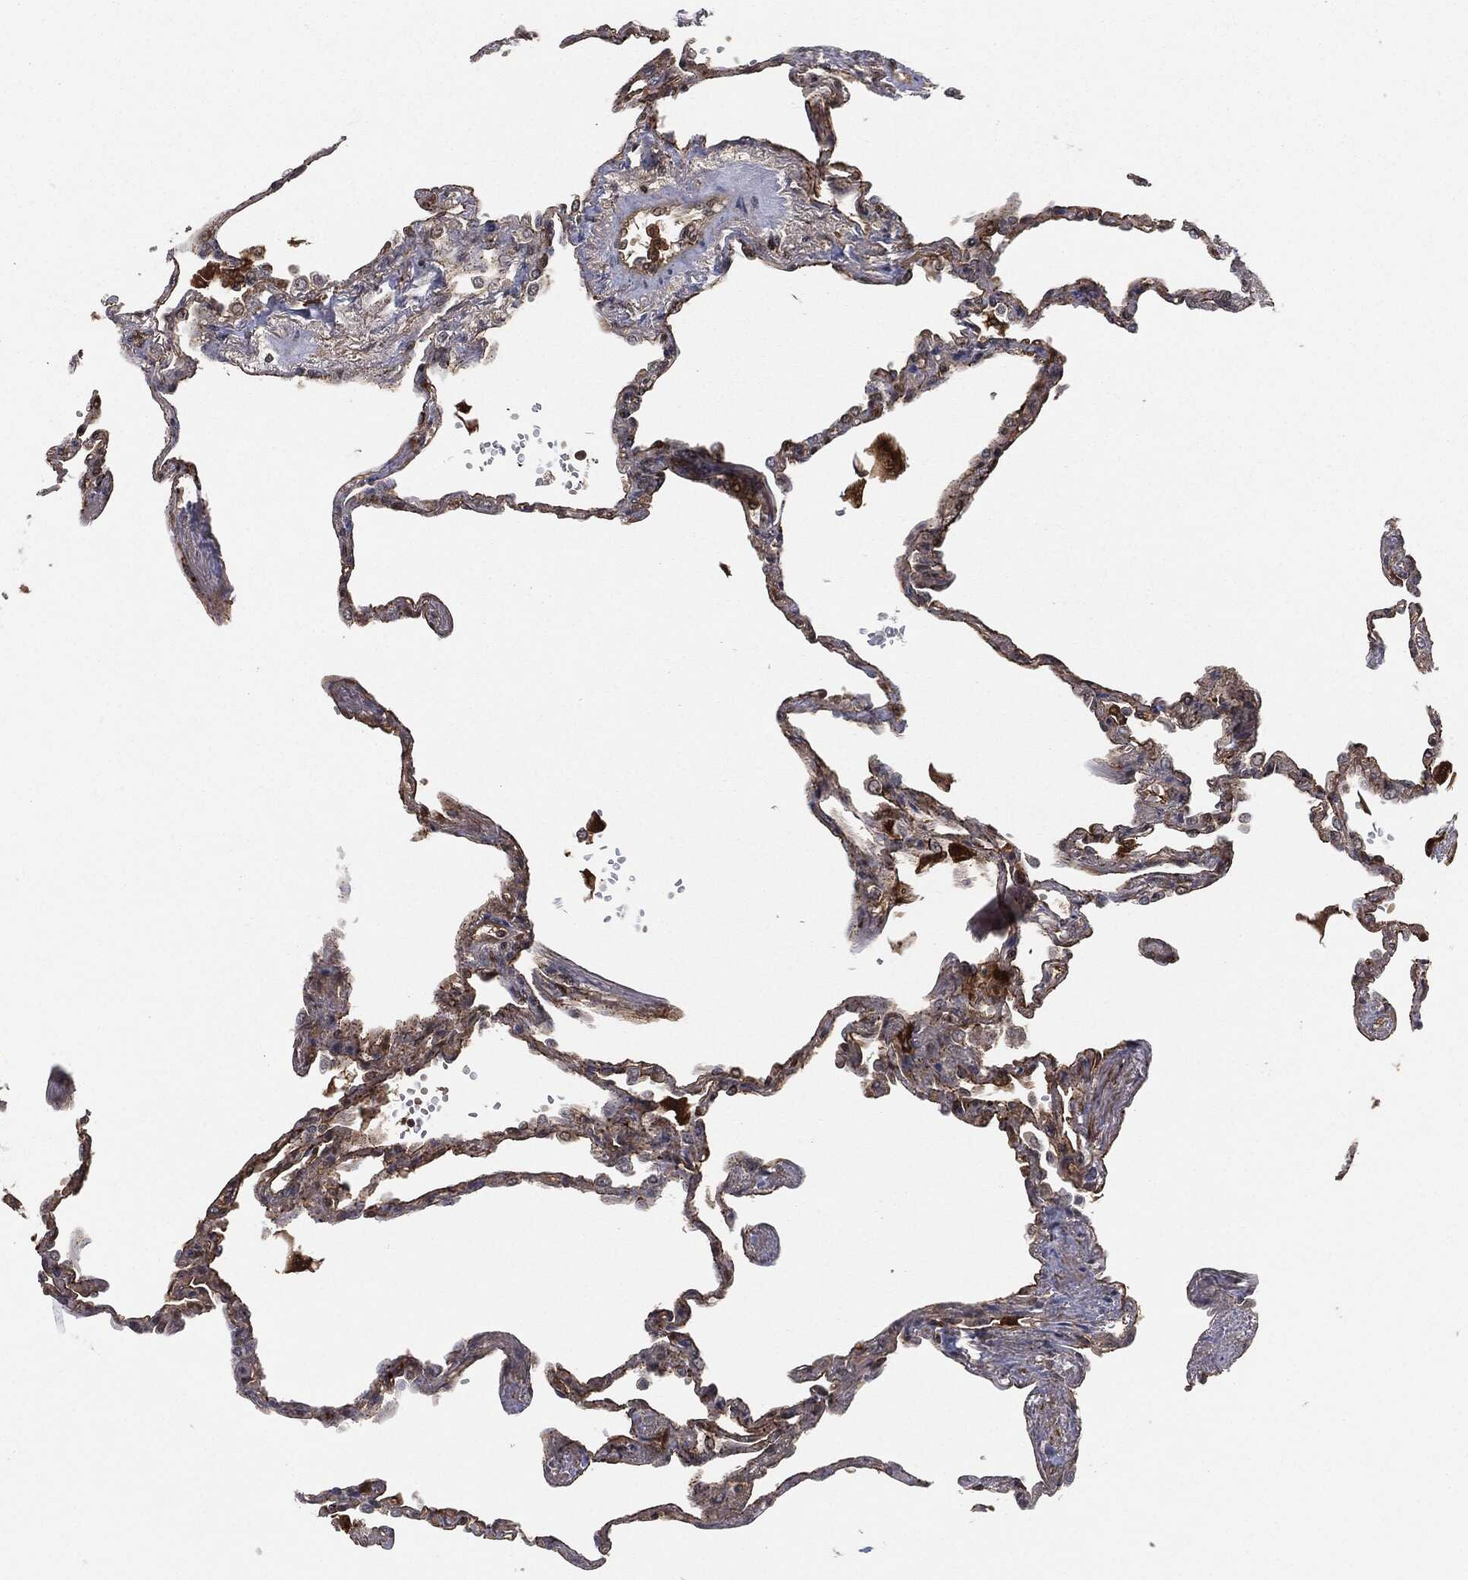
{"staining": {"intensity": "moderate", "quantity": "25%-75%", "location": "cytoplasmic/membranous,nuclear"}, "tissue": "lung", "cell_type": "Alveolar cells", "image_type": "normal", "snomed": [{"axis": "morphology", "description": "Normal tissue, NOS"}, {"axis": "topography", "description": "Lung"}], "caption": "Lung stained with DAB (3,3'-diaminobenzidine) IHC displays medium levels of moderate cytoplasmic/membranous,nuclear staining in approximately 25%-75% of alveolar cells.", "gene": "CAPRIN2", "patient": {"sex": "male", "age": 78}}